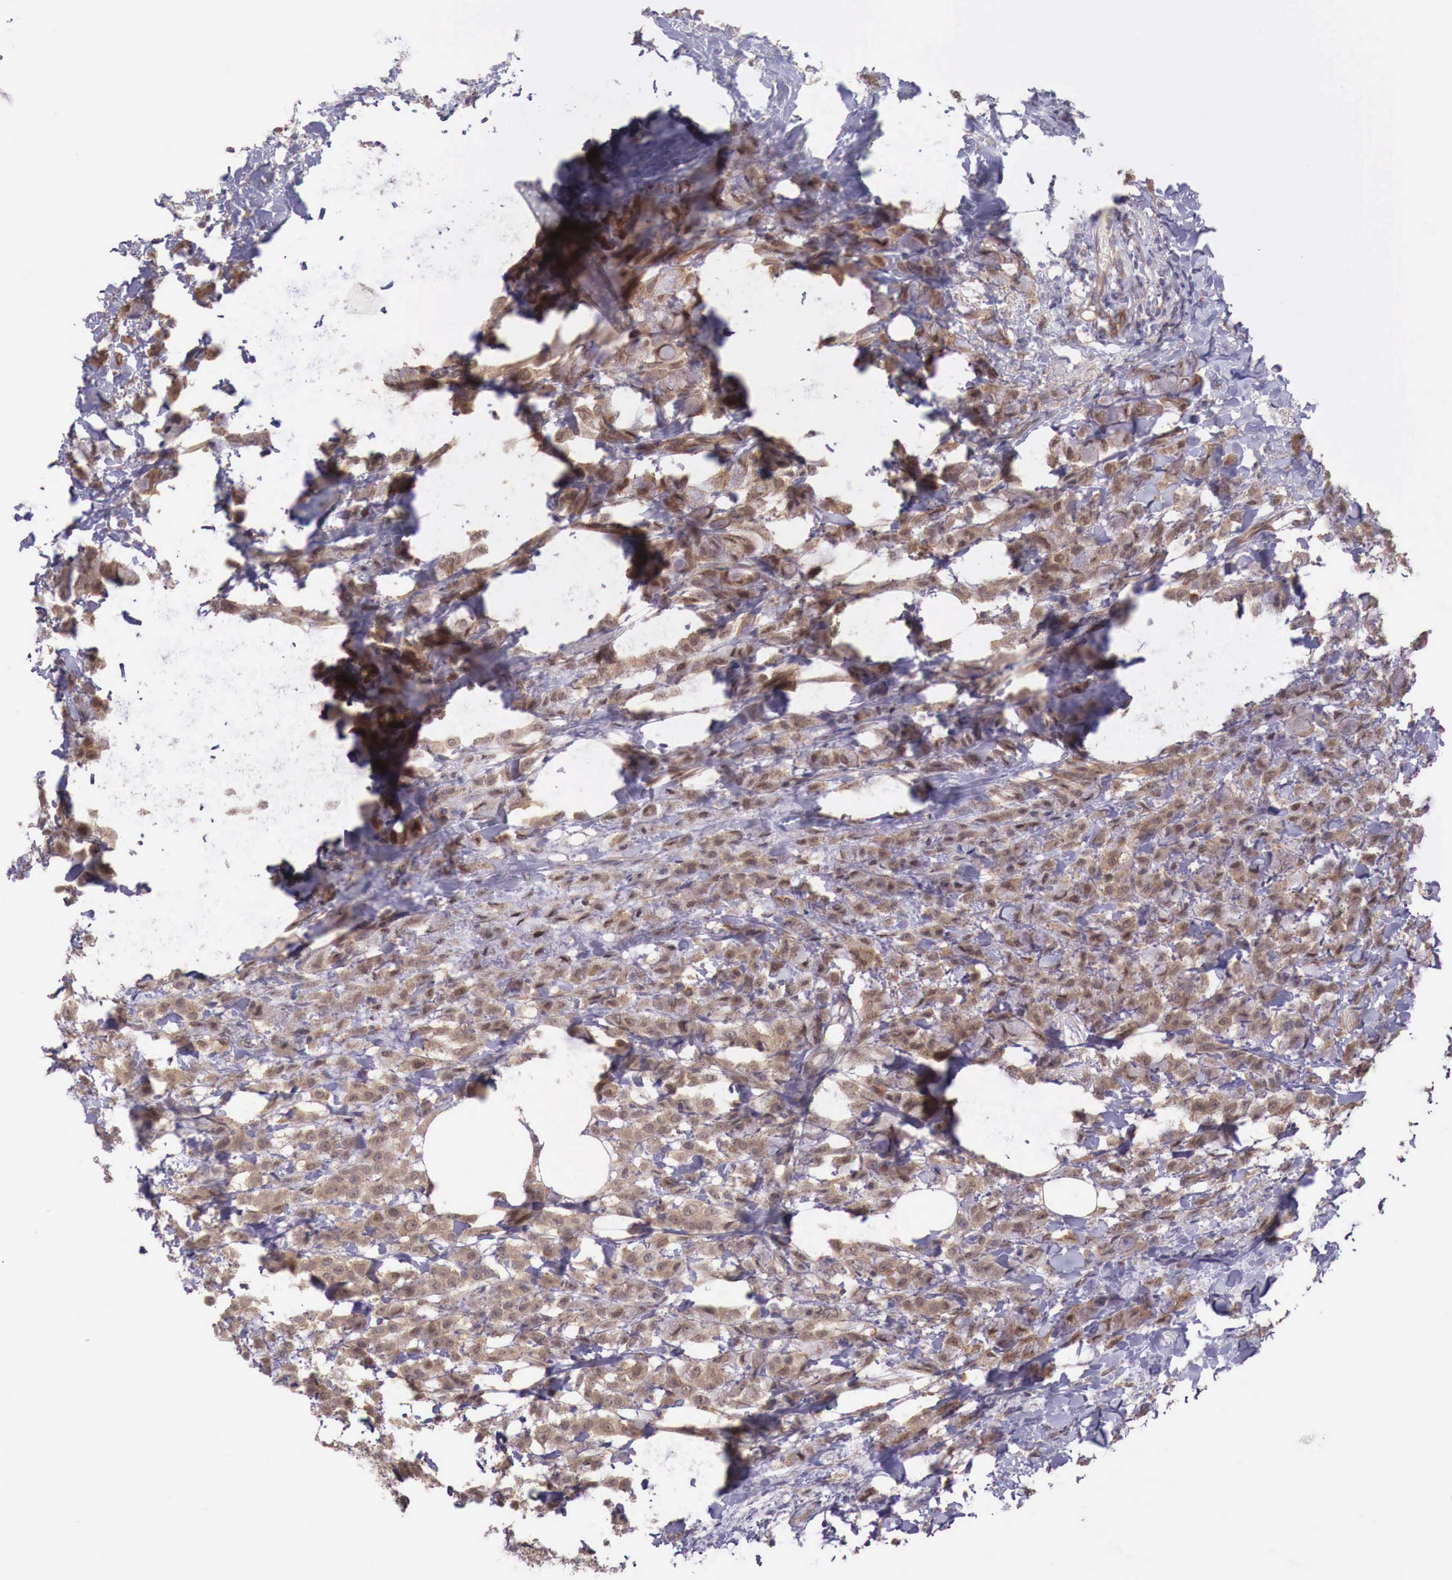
{"staining": {"intensity": "moderate", "quantity": ">75%", "location": "cytoplasmic/membranous"}, "tissue": "breast cancer", "cell_type": "Tumor cells", "image_type": "cancer", "snomed": [{"axis": "morphology", "description": "Lobular carcinoma"}, {"axis": "topography", "description": "Breast"}], "caption": "Moderate cytoplasmic/membranous expression is seen in approximately >75% of tumor cells in lobular carcinoma (breast).", "gene": "GAB2", "patient": {"sex": "female", "age": 85}}